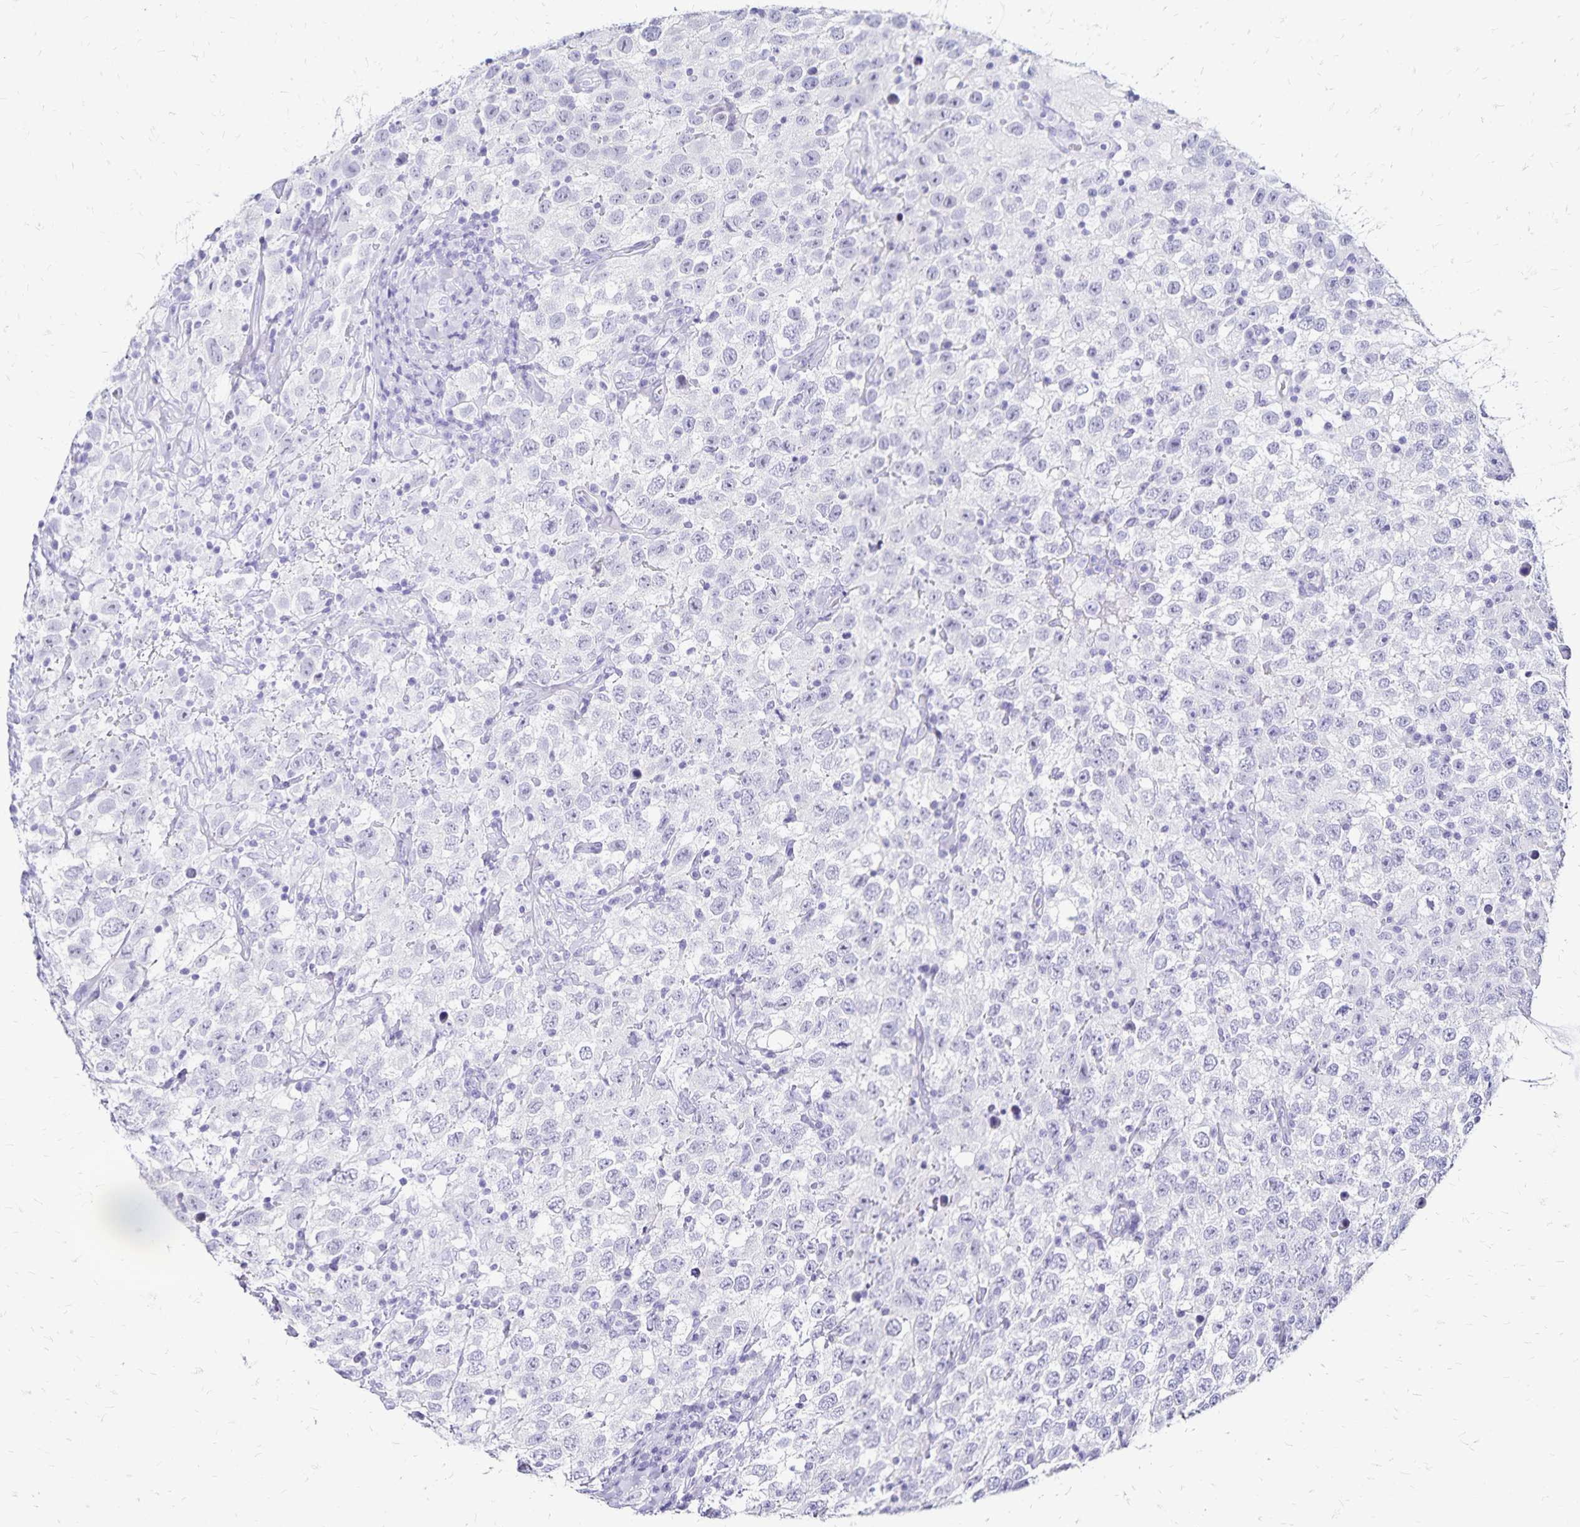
{"staining": {"intensity": "negative", "quantity": "none", "location": "none"}, "tissue": "testis cancer", "cell_type": "Tumor cells", "image_type": "cancer", "snomed": [{"axis": "morphology", "description": "Seminoma, NOS"}, {"axis": "topography", "description": "Testis"}], "caption": "Tumor cells show no significant protein staining in testis cancer.", "gene": "LIN28B", "patient": {"sex": "male", "age": 41}}